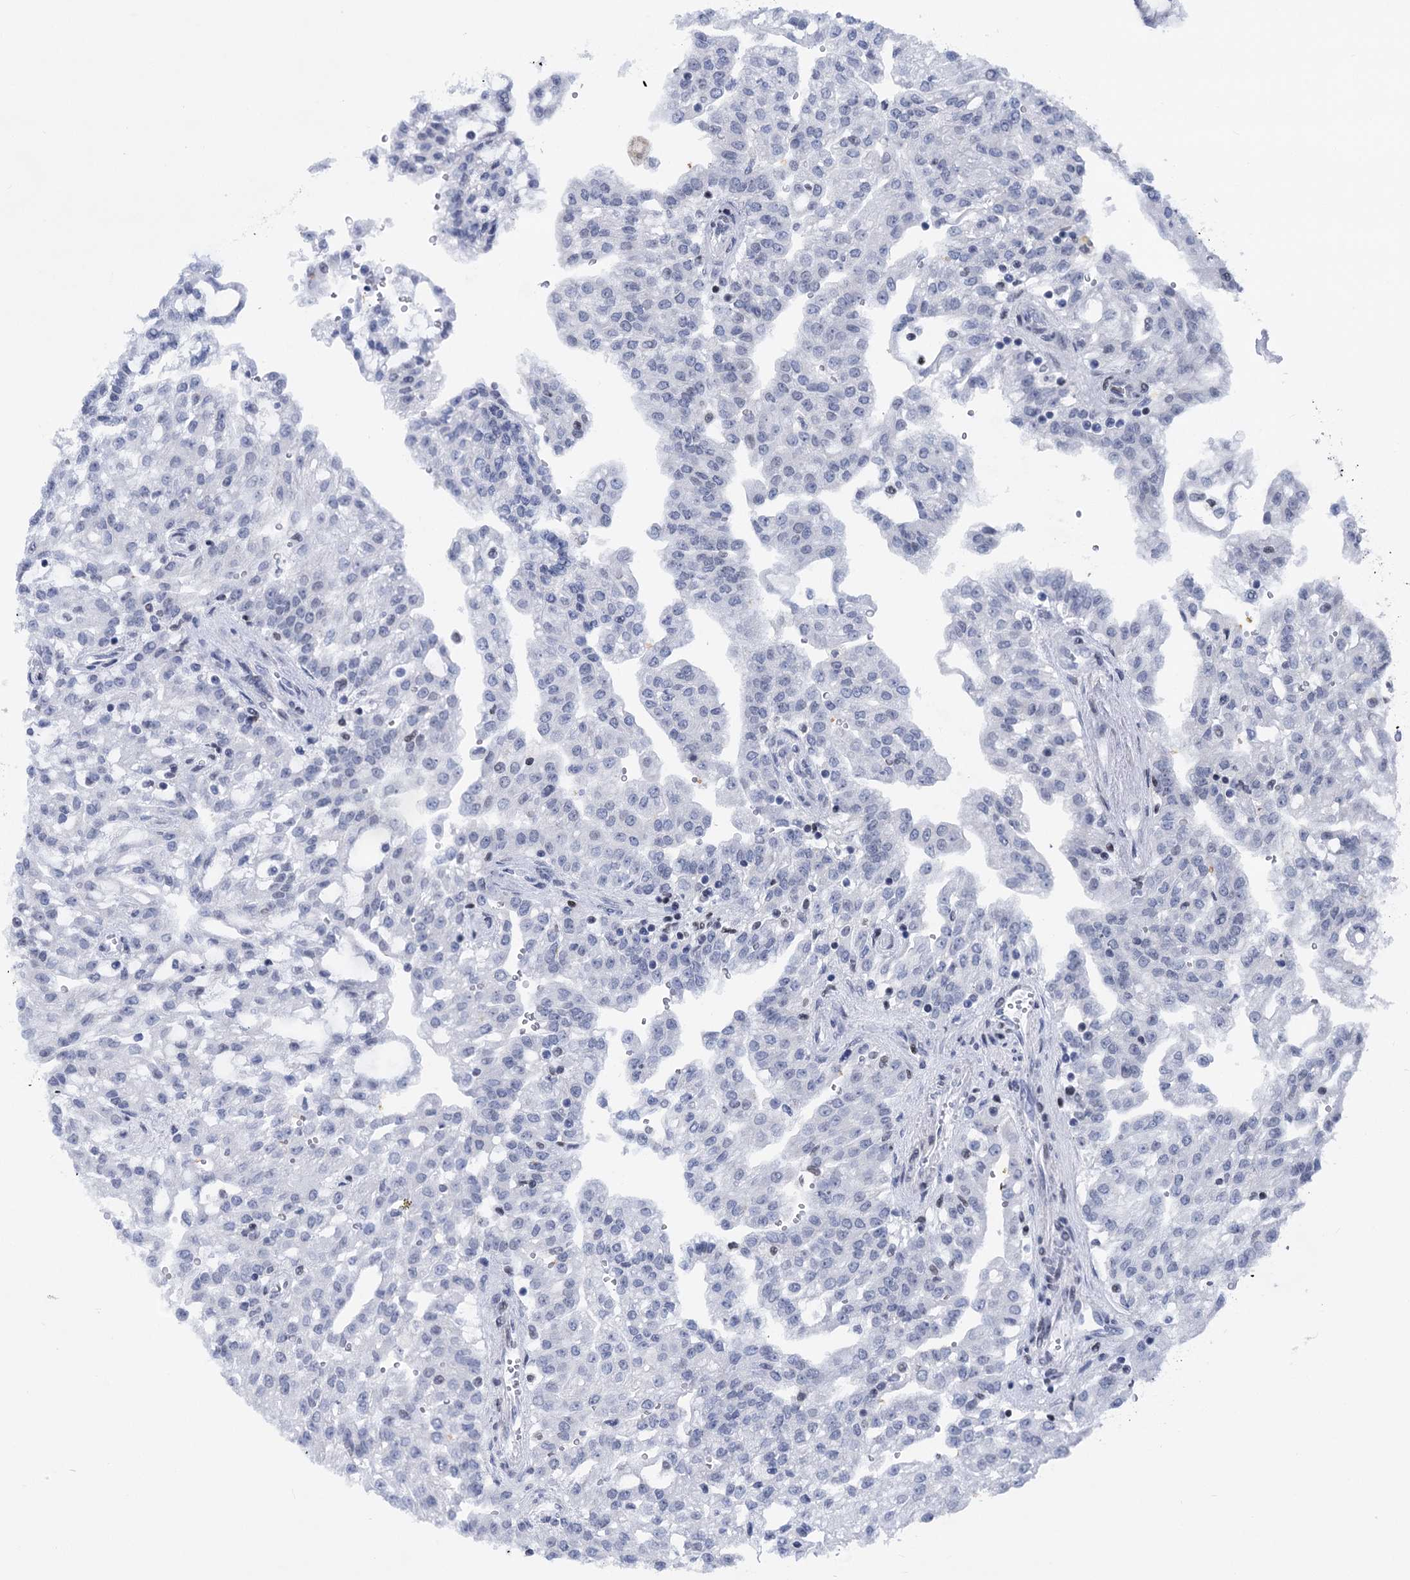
{"staining": {"intensity": "negative", "quantity": "none", "location": "none"}, "tissue": "renal cancer", "cell_type": "Tumor cells", "image_type": "cancer", "snomed": [{"axis": "morphology", "description": "Adenocarcinoma, NOS"}, {"axis": "topography", "description": "Kidney"}], "caption": "A photomicrograph of human renal adenocarcinoma is negative for staining in tumor cells.", "gene": "ZCCHC10", "patient": {"sex": "male", "age": 63}}